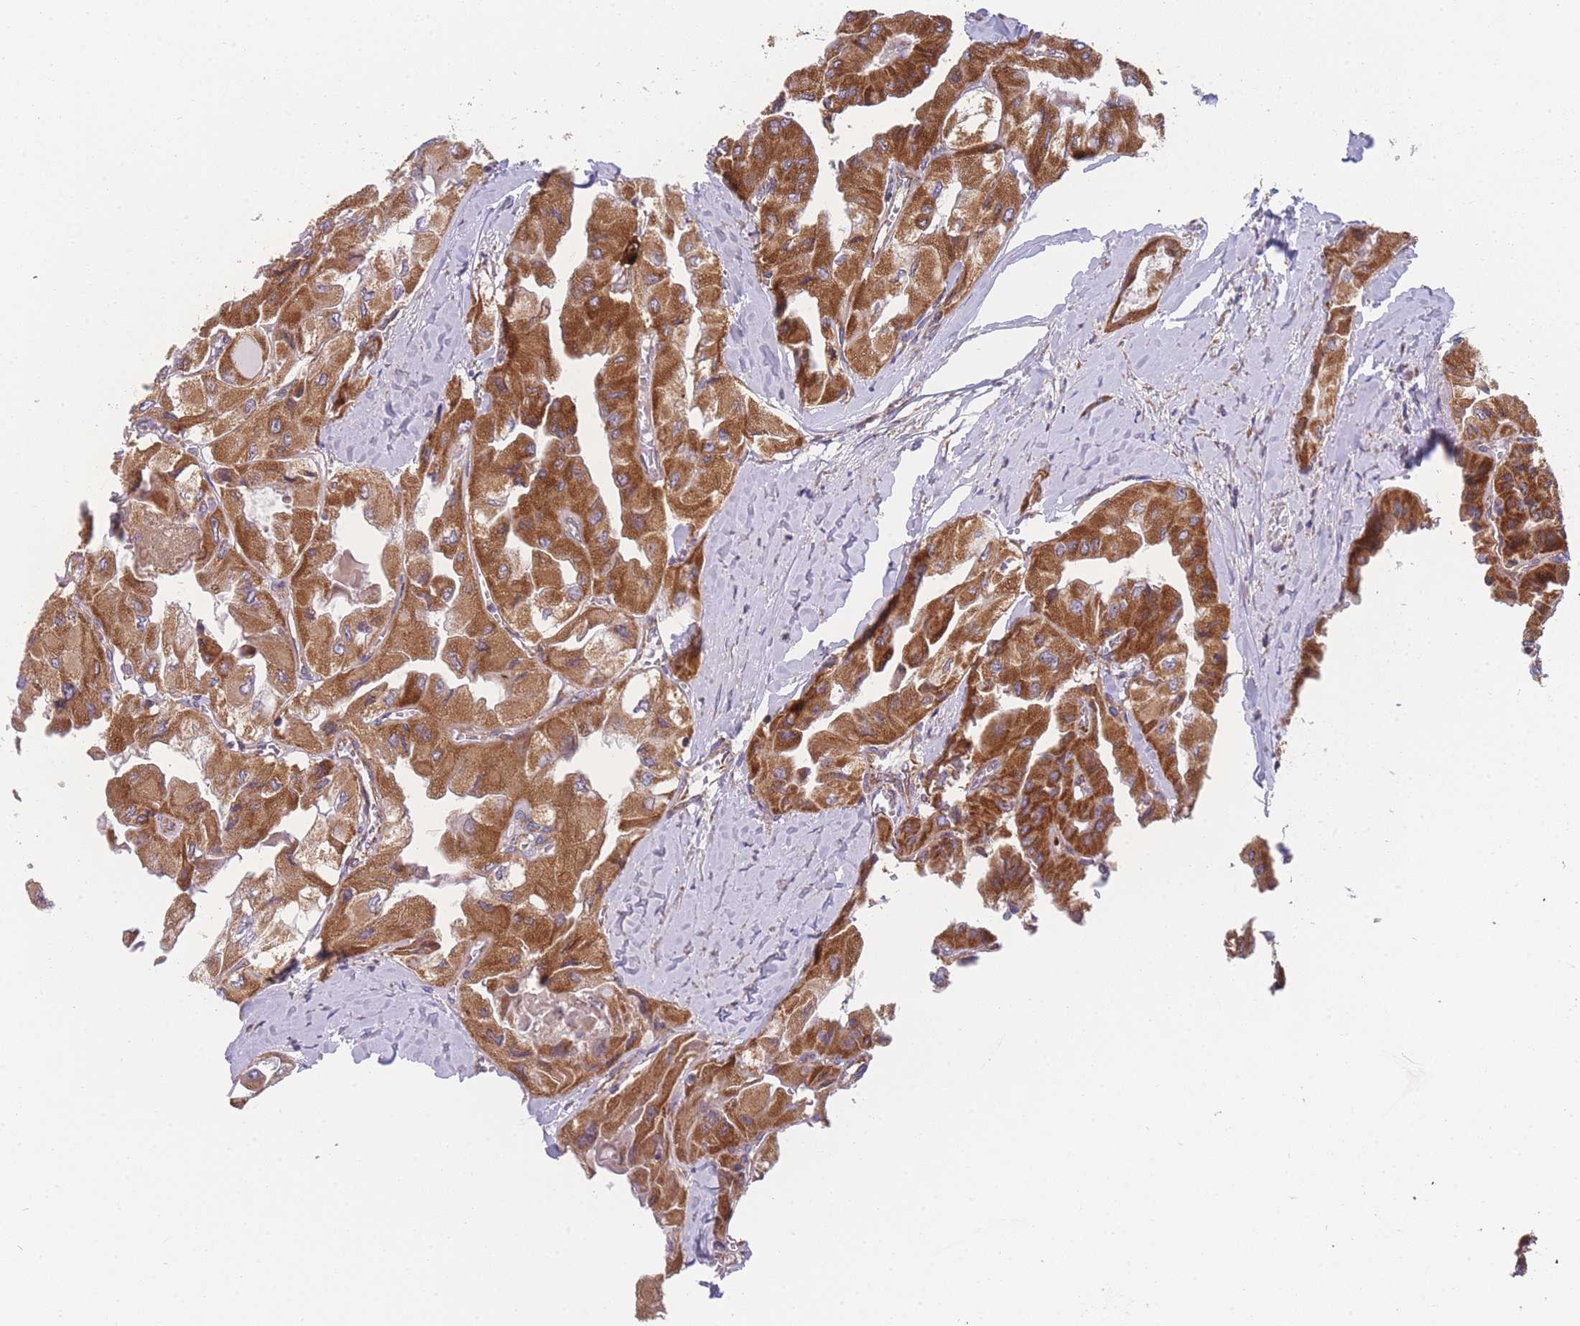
{"staining": {"intensity": "strong", "quantity": ">75%", "location": "cytoplasmic/membranous"}, "tissue": "thyroid cancer", "cell_type": "Tumor cells", "image_type": "cancer", "snomed": [{"axis": "morphology", "description": "Normal tissue, NOS"}, {"axis": "morphology", "description": "Papillary adenocarcinoma, NOS"}, {"axis": "topography", "description": "Thyroid gland"}], "caption": "High-magnification brightfield microscopy of thyroid papillary adenocarcinoma stained with DAB (3,3'-diaminobenzidine) (brown) and counterstained with hematoxylin (blue). tumor cells exhibit strong cytoplasmic/membranous staining is present in approximately>75% of cells. (Stains: DAB (3,3'-diaminobenzidine) in brown, nuclei in blue, Microscopy: brightfield microscopy at high magnification).", "gene": "MTRES1", "patient": {"sex": "female", "age": 59}}